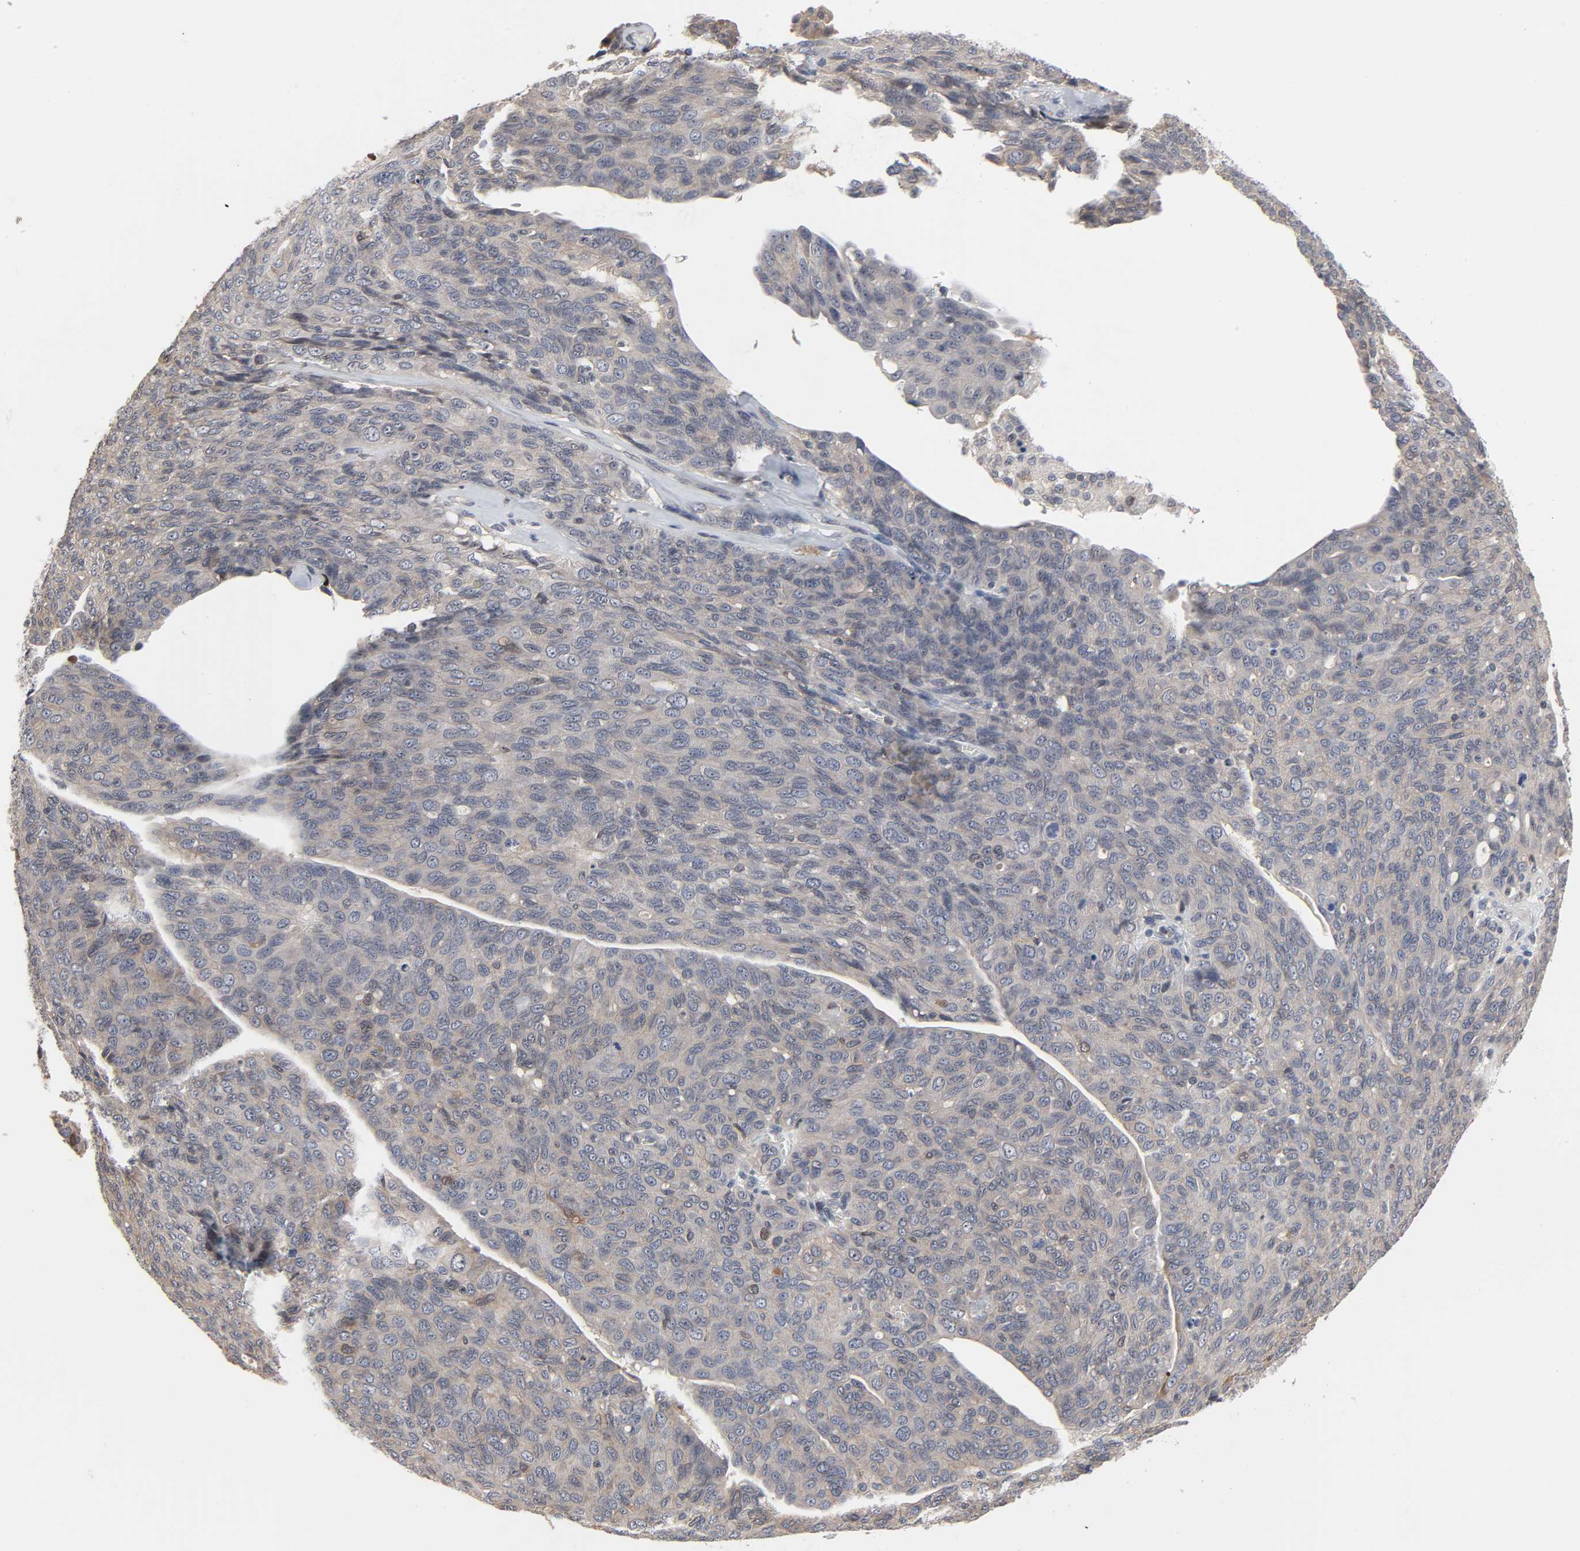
{"staining": {"intensity": "weak", "quantity": ">75%", "location": "cytoplasmic/membranous"}, "tissue": "ovarian cancer", "cell_type": "Tumor cells", "image_type": "cancer", "snomed": [{"axis": "morphology", "description": "Carcinoma, endometroid"}, {"axis": "topography", "description": "Ovary"}], "caption": "Endometroid carcinoma (ovarian) tissue displays weak cytoplasmic/membranous staining in approximately >75% of tumor cells, visualized by immunohistochemistry.", "gene": "CCDC175", "patient": {"sex": "female", "age": 60}}